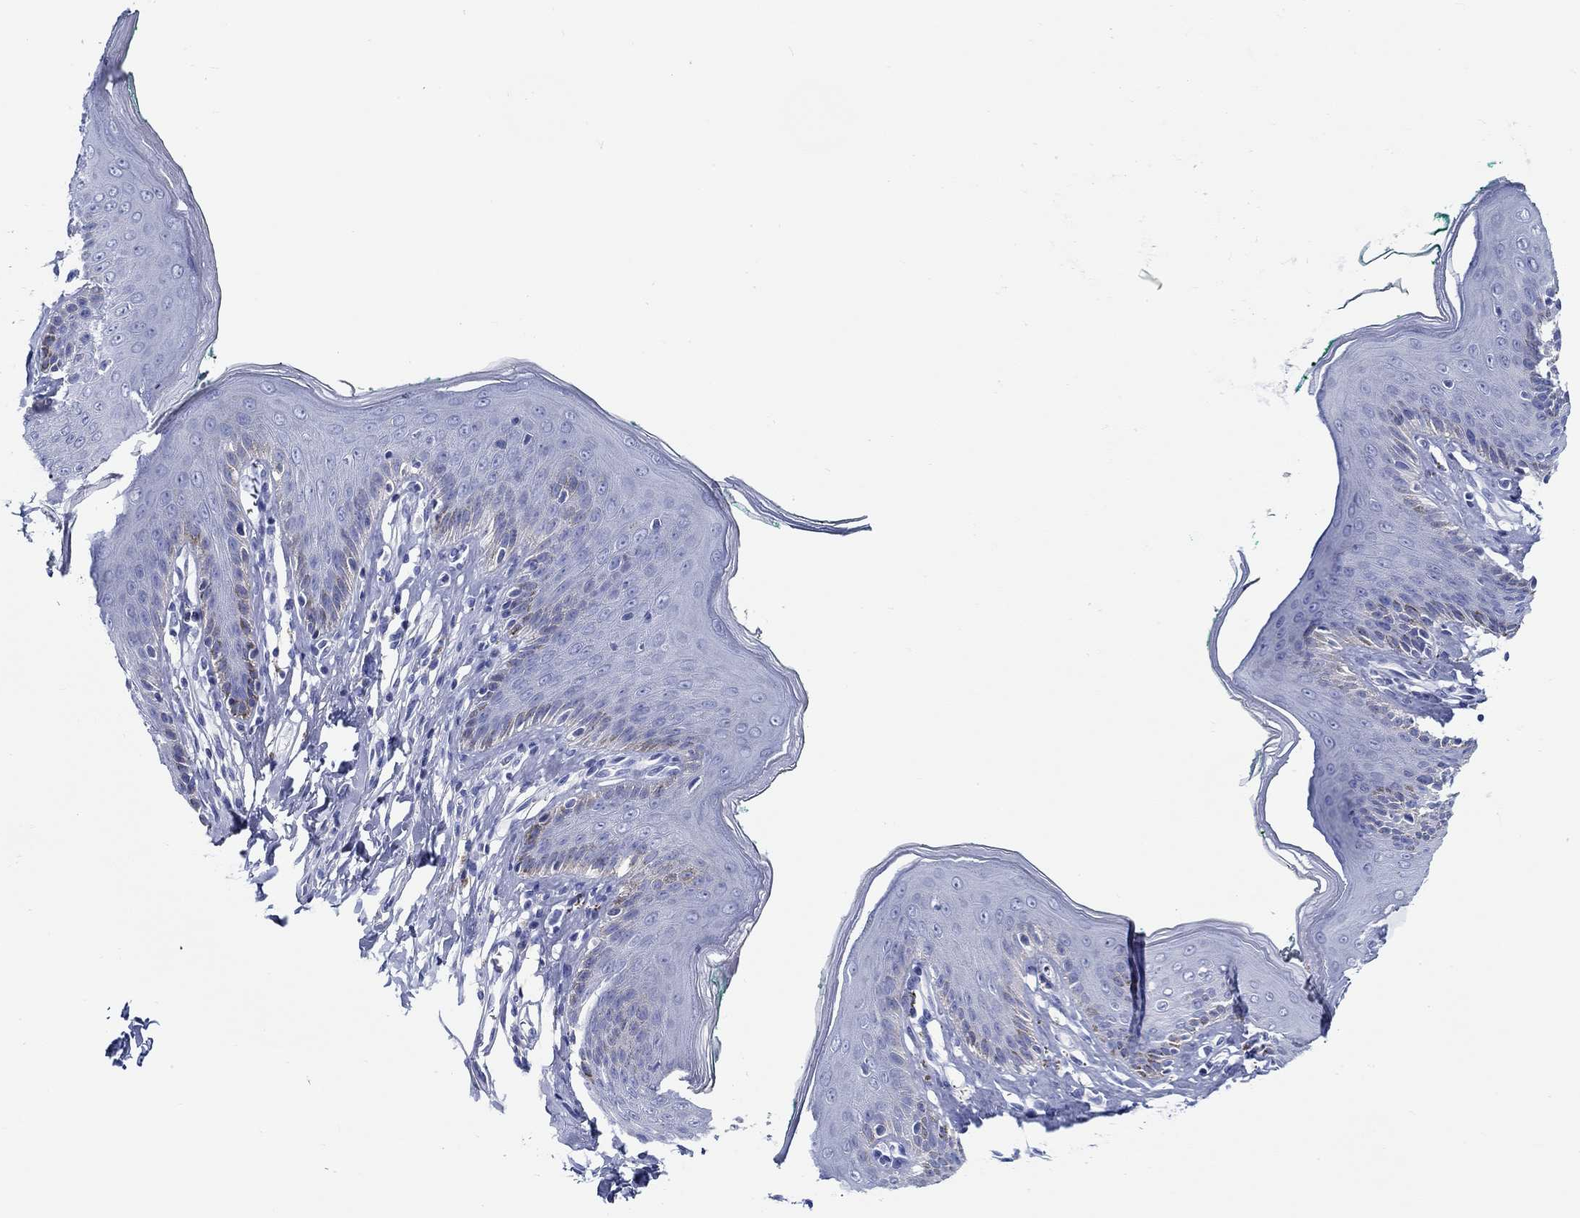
{"staining": {"intensity": "negative", "quantity": "none", "location": "none"}, "tissue": "skin", "cell_type": "Epidermal cells", "image_type": "normal", "snomed": [{"axis": "morphology", "description": "Normal tissue, NOS"}, {"axis": "topography", "description": "Vulva"}], "caption": "A micrograph of skin stained for a protein exhibits no brown staining in epidermal cells.", "gene": "FBXO2", "patient": {"sex": "female", "age": 66}}